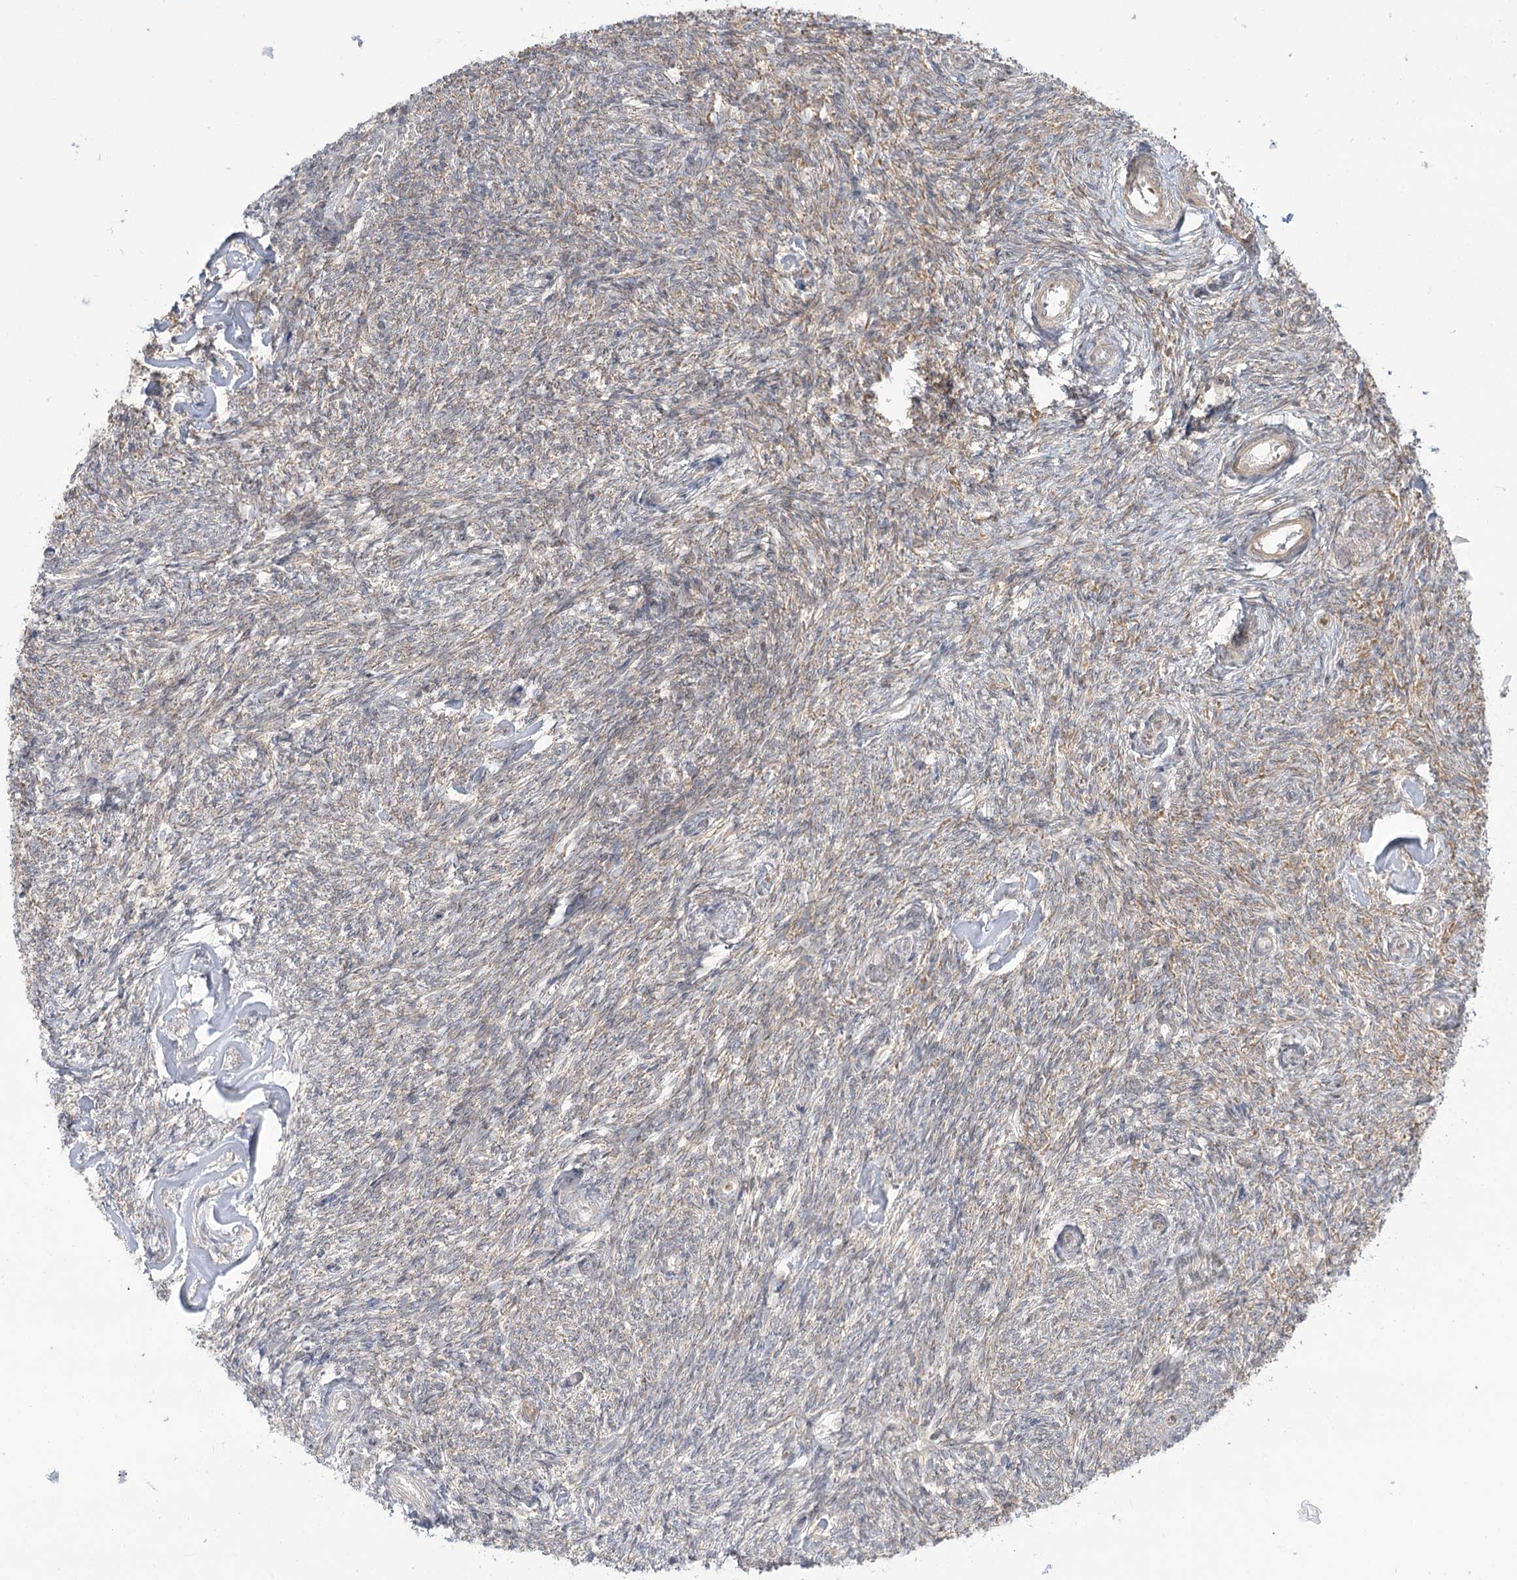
{"staining": {"intensity": "weak", "quantity": "25%-75%", "location": "cytoplasmic/membranous"}, "tissue": "ovary", "cell_type": "Ovarian stroma cells", "image_type": "normal", "snomed": [{"axis": "morphology", "description": "Normal tissue, NOS"}, {"axis": "topography", "description": "Ovary"}], "caption": "Brown immunohistochemical staining in normal ovary shows weak cytoplasmic/membranous staining in about 25%-75% of ovarian stroma cells. (Stains: DAB (3,3'-diaminobenzidine) in brown, nuclei in blue, Microscopy: brightfield microscopy at high magnification).", "gene": "MTMR3", "patient": {"sex": "female", "age": 44}}